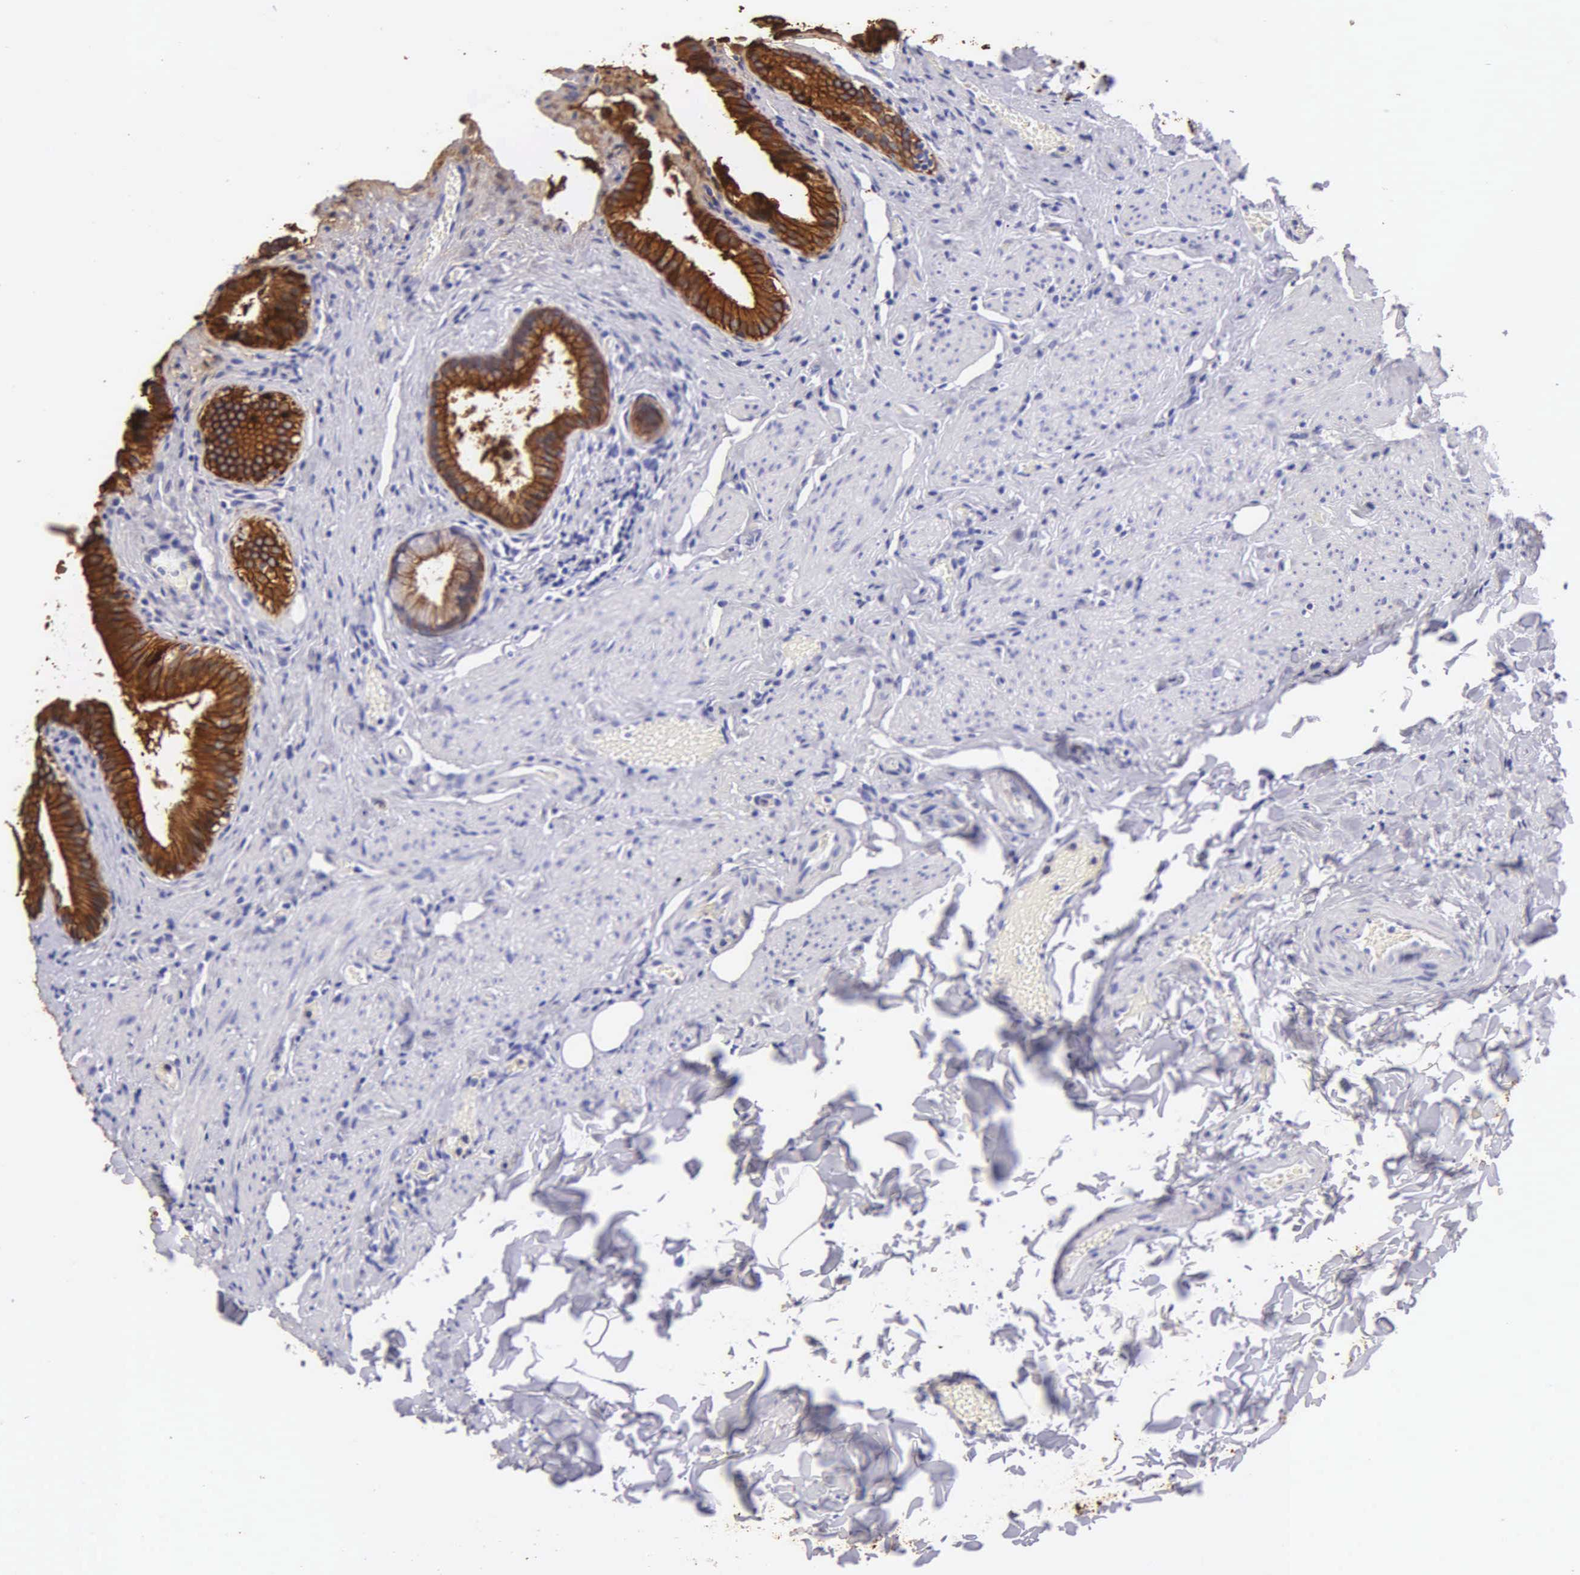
{"staining": {"intensity": "strong", "quantity": ">75%", "location": "cytoplasmic/membranous"}, "tissue": "gallbladder", "cell_type": "Glandular cells", "image_type": "normal", "snomed": [{"axis": "morphology", "description": "Normal tissue, NOS"}, {"axis": "topography", "description": "Gallbladder"}], "caption": "Strong cytoplasmic/membranous protein staining is present in approximately >75% of glandular cells in gallbladder.", "gene": "KRT14", "patient": {"sex": "female", "age": 44}}